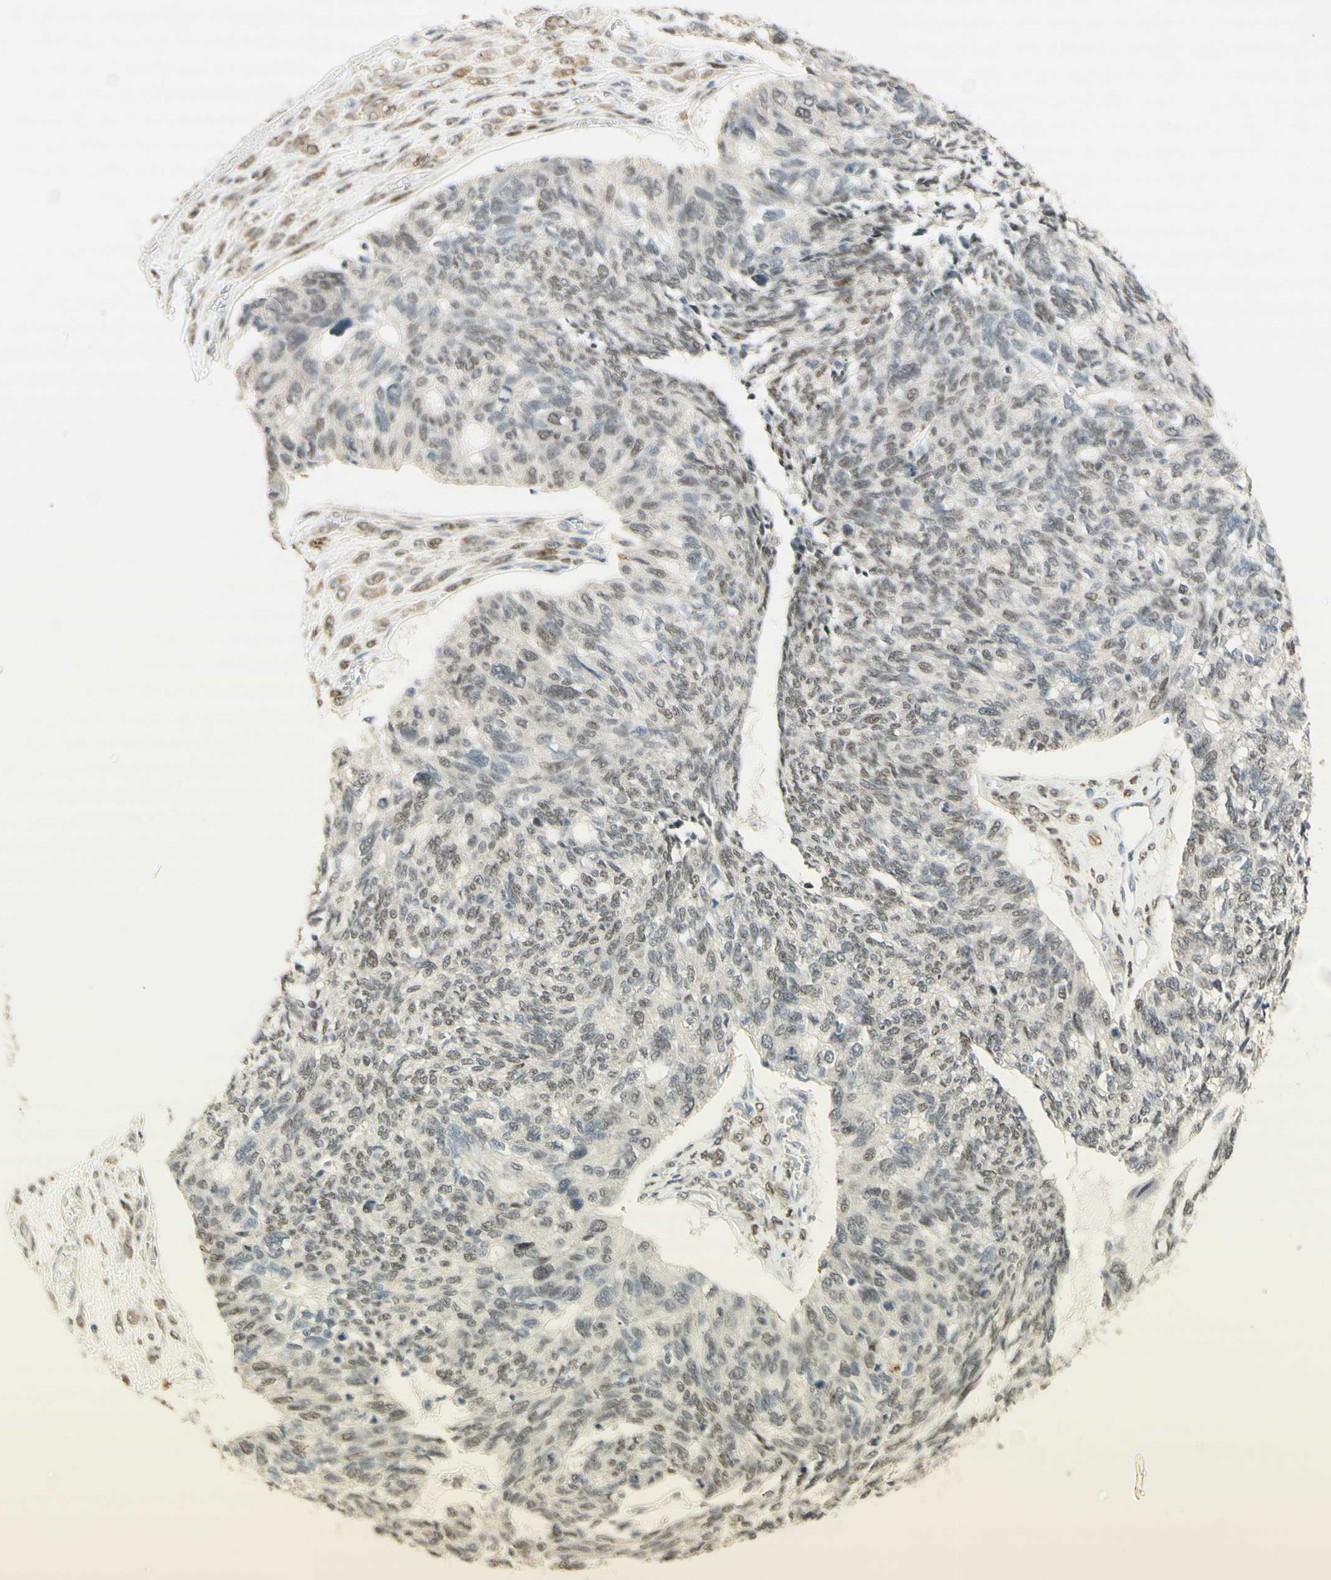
{"staining": {"intensity": "weak", "quantity": "25%-75%", "location": "nuclear"}, "tissue": "ovarian cancer", "cell_type": "Tumor cells", "image_type": "cancer", "snomed": [{"axis": "morphology", "description": "Cystadenocarcinoma, serous, NOS"}, {"axis": "topography", "description": "Ovary"}], "caption": "An immunohistochemistry (IHC) histopathology image of neoplastic tissue is shown. Protein staining in brown highlights weak nuclear positivity in ovarian cancer (serous cystadenocarcinoma) within tumor cells. (Brightfield microscopy of DAB IHC at high magnification).", "gene": "FOXP1", "patient": {"sex": "female", "age": 79}}